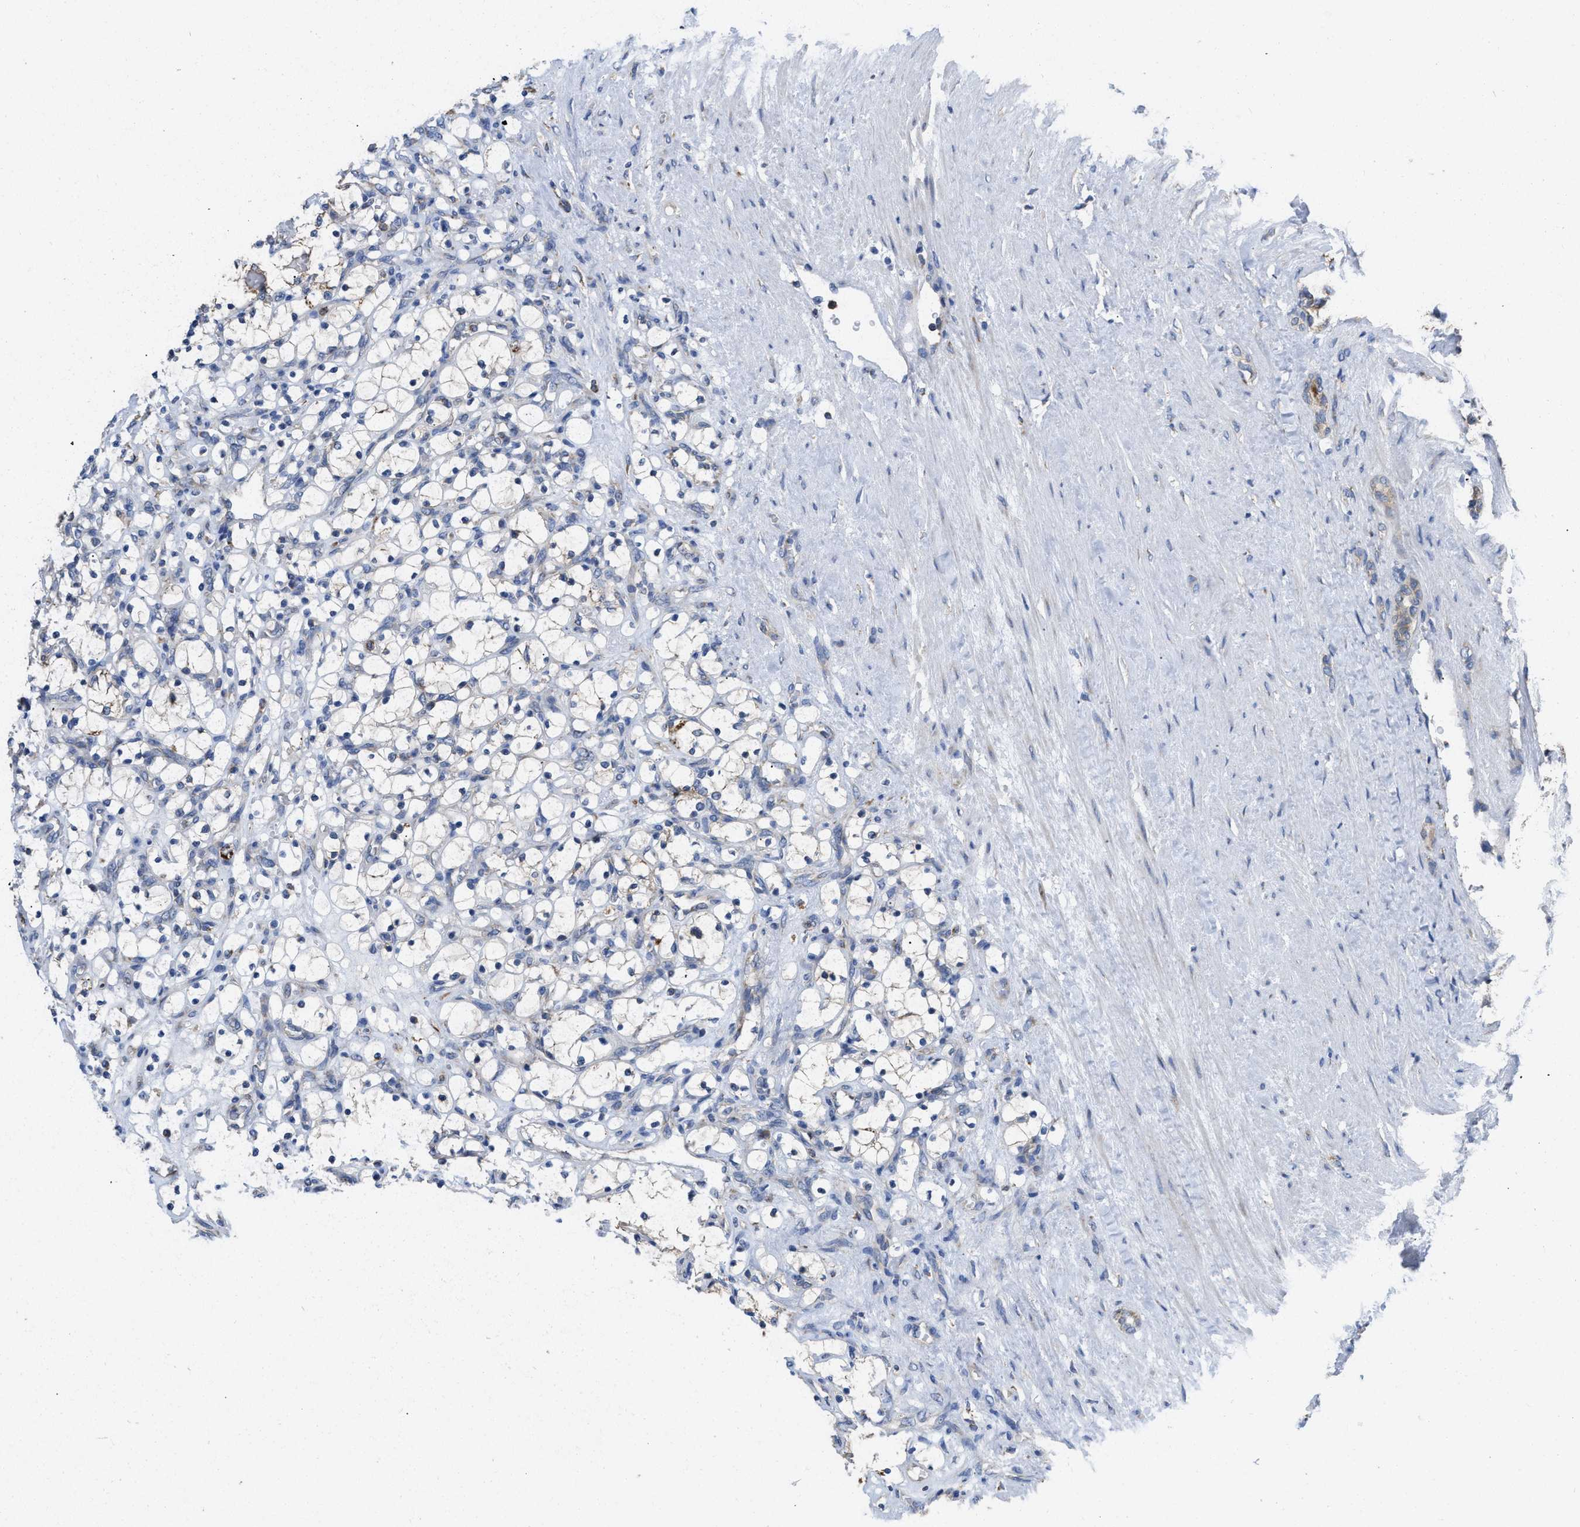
{"staining": {"intensity": "negative", "quantity": "none", "location": "none"}, "tissue": "renal cancer", "cell_type": "Tumor cells", "image_type": "cancer", "snomed": [{"axis": "morphology", "description": "Adenocarcinoma, NOS"}, {"axis": "topography", "description": "Kidney"}], "caption": "Immunohistochemical staining of human renal cancer (adenocarcinoma) shows no significant expression in tumor cells.", "gene": "AK2", "patient": {"sex": "female", "age": 69}}